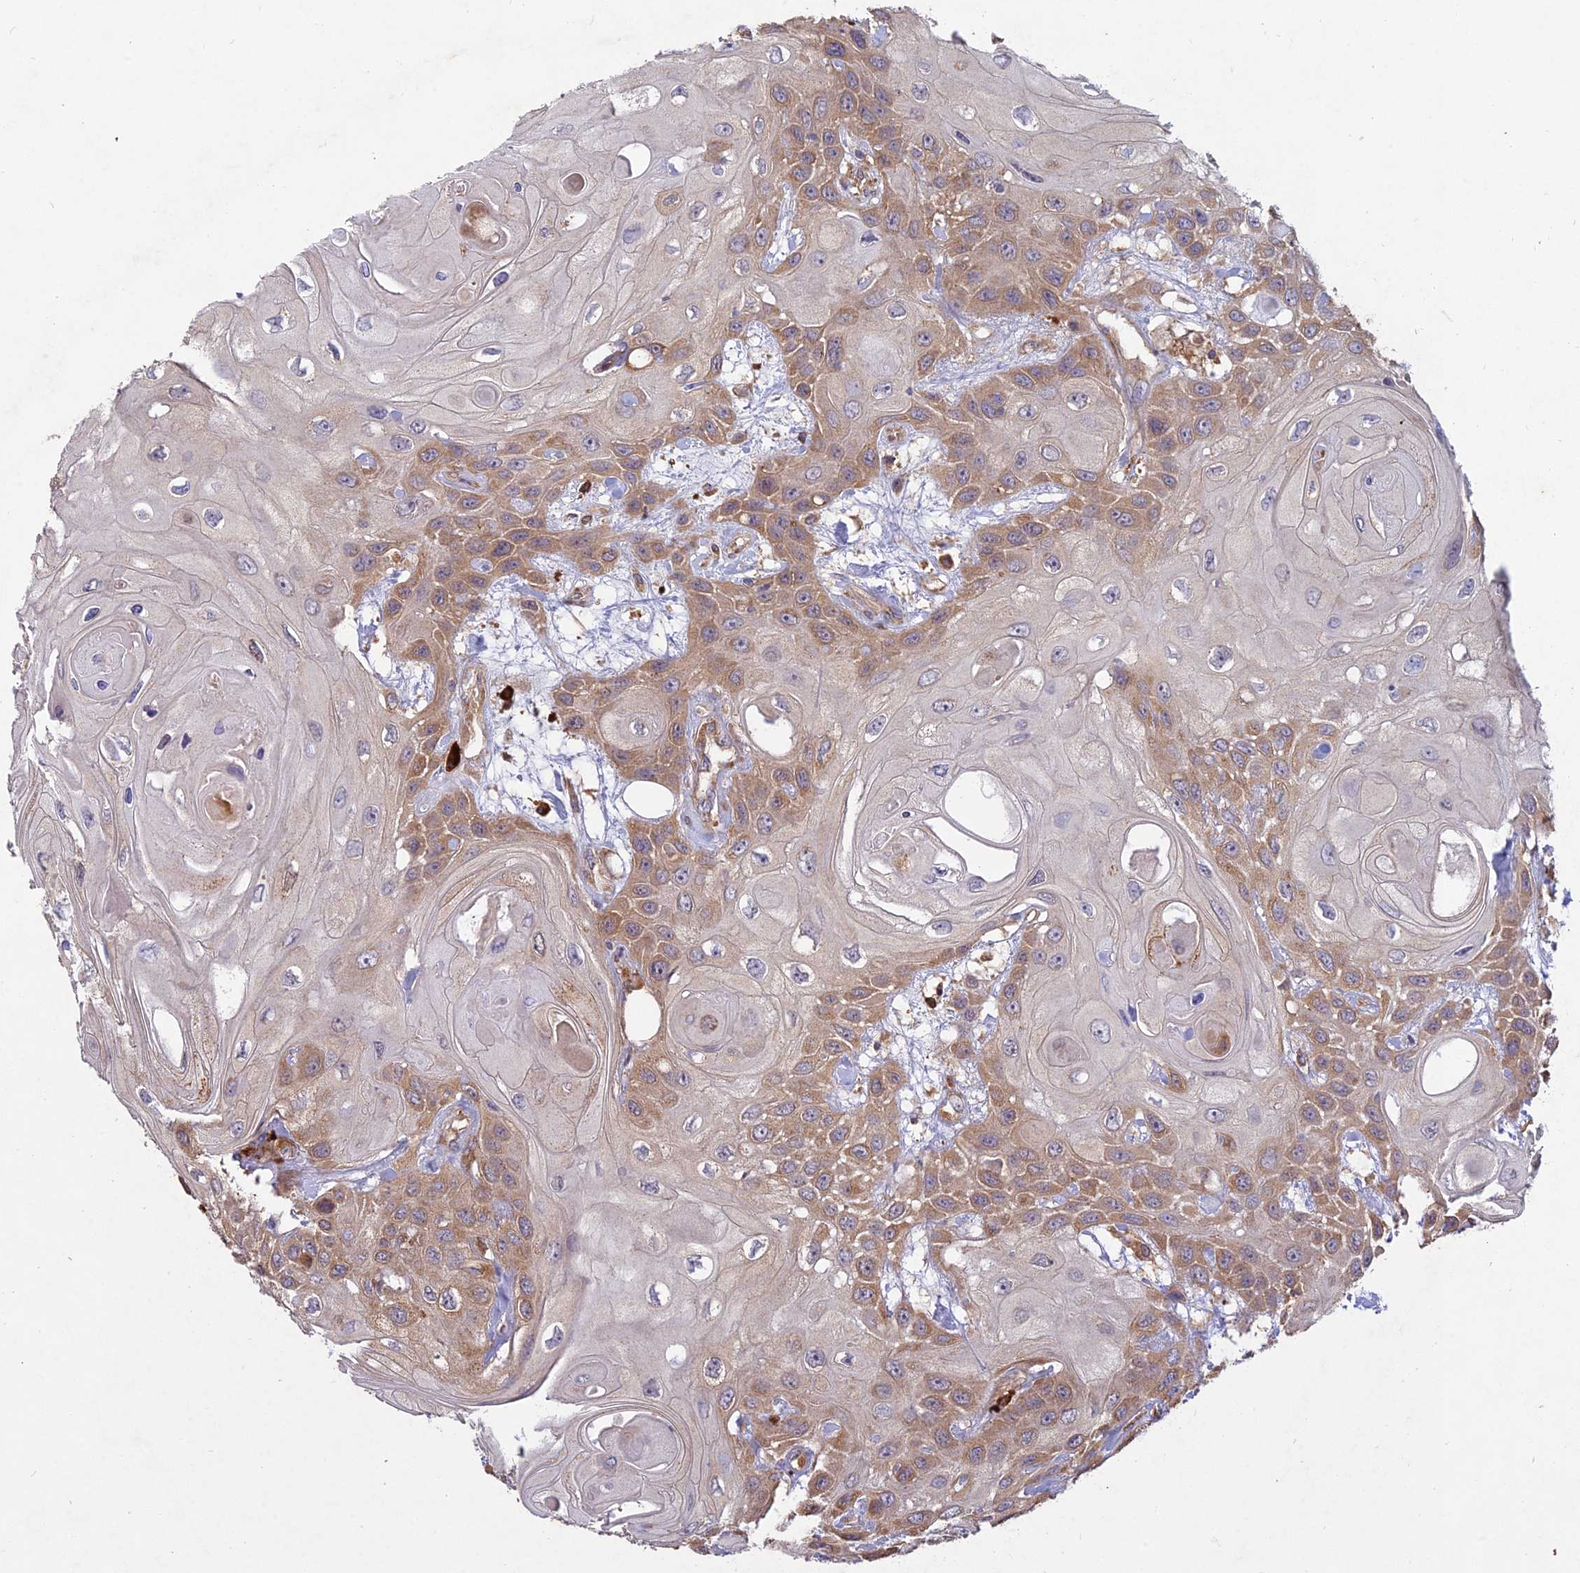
{"staining": {"intensity": "moderate", "quantity": "25%-75%", "location": "cytoplasmic/membranous"}, "tissue": "head and neck cancer", "cell_type": "Tumor cells", "image_type": "cancer", "snomed": [{"axis": "morphology", "description": "Squamous cell carcinoma, NOS"}, {"axis": "topography", "description": "Head-Neck"}], "caption": "Immunohistochemistry (IHC) micrograph of human head and neck squamous cell carcinoma stained for a protein (brown), which shows medium levels of moderate cytoplasmic/membranous expression in approximately 25%-75% of tumor cells.", "gene": "NXNL2", "patient": {"sex": "female", "age": 43}}